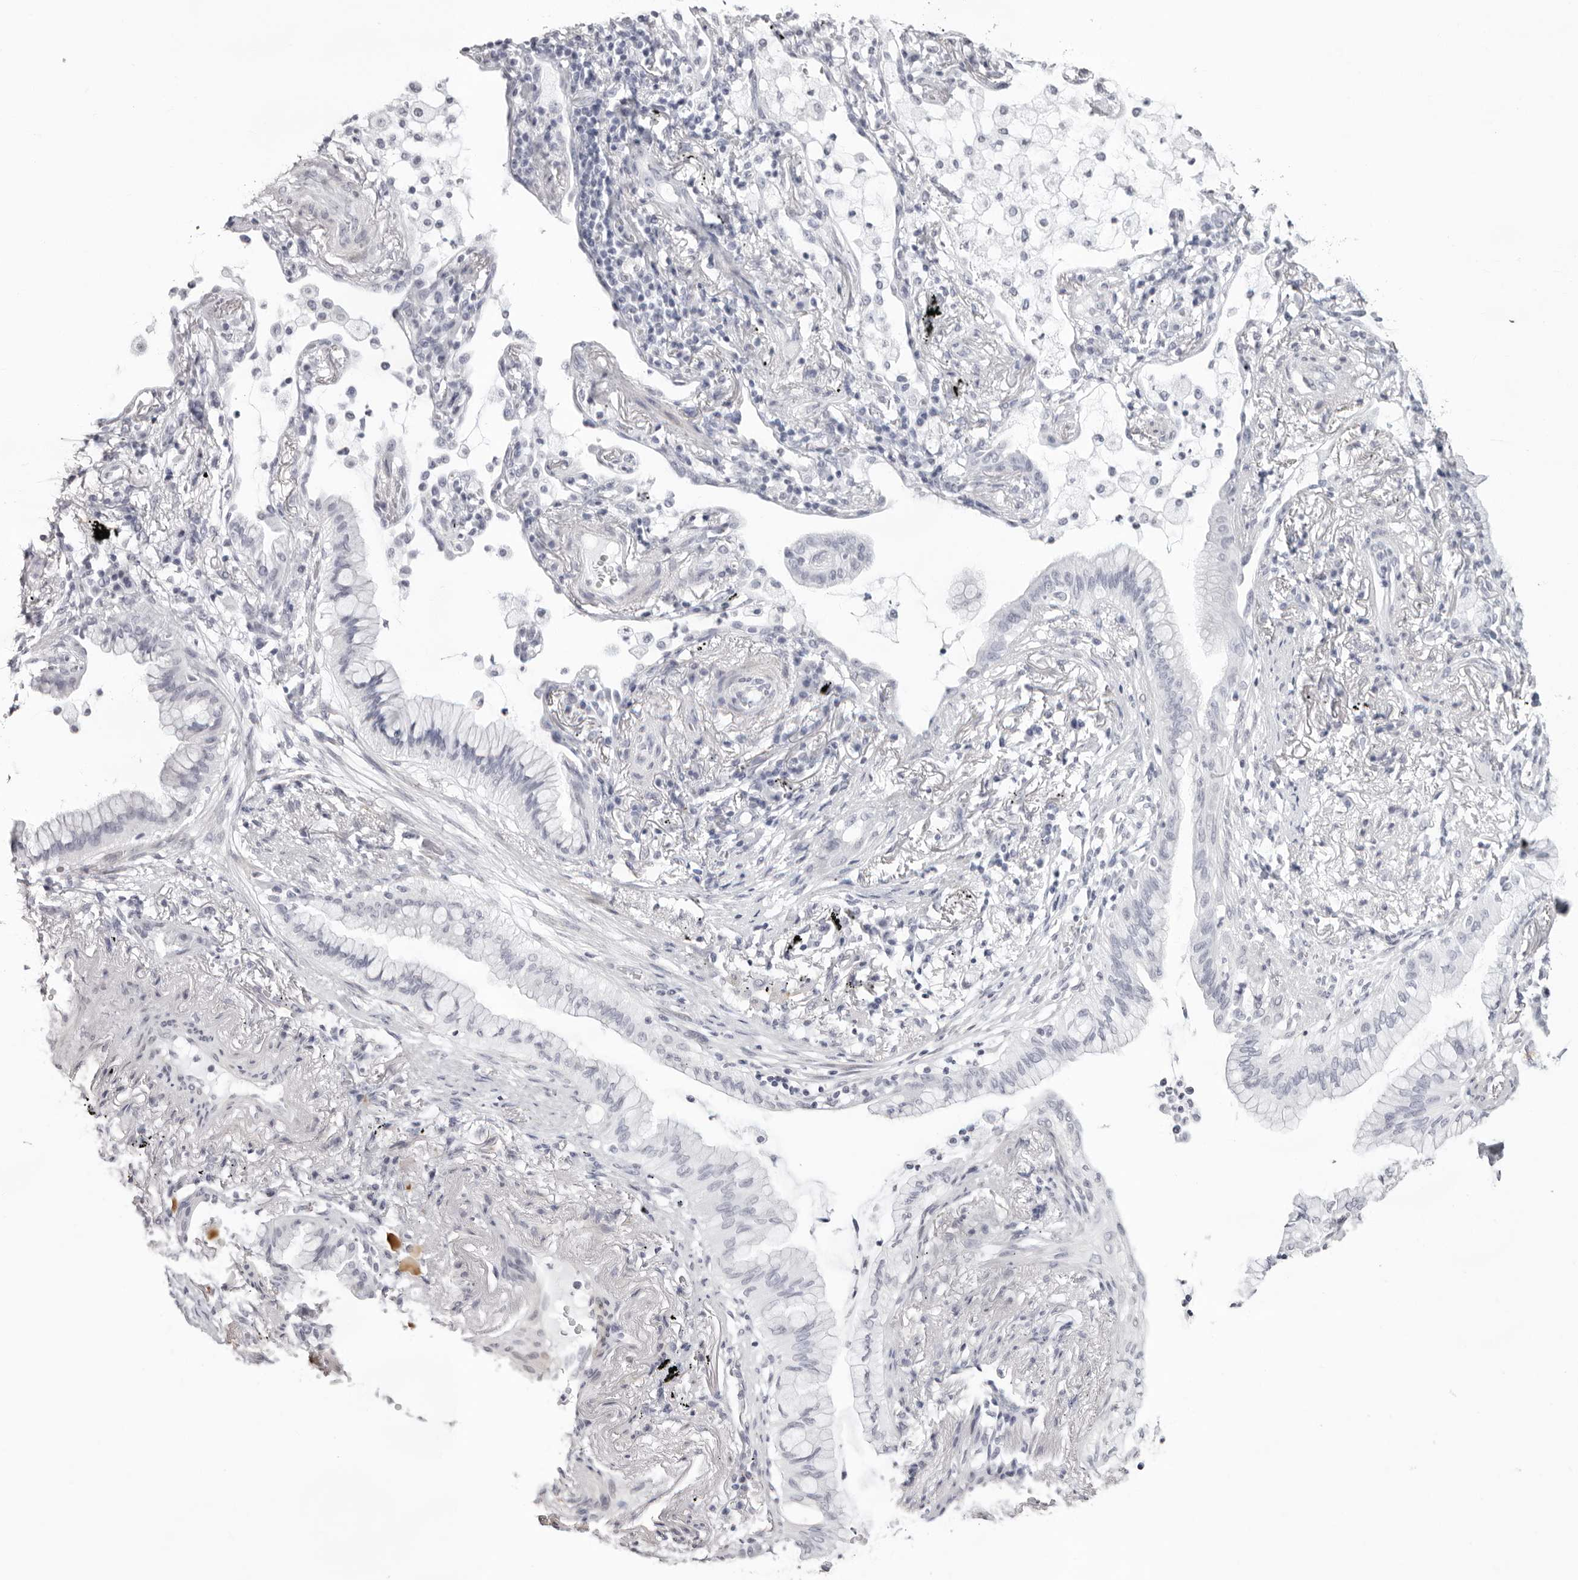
{"staining": {"intensity": "negative", "quantity": "none", "location": "none"}, "tissue": "lung cancer", "cell_type": "Tumor cells", "image_type": "cancer", "snomed": [{"axis": "morphology", "description": "Adenocarcinoma, NOS"}, {"axis": "topography", "description": "Lung"}], "caption": "Immunohistochemistry (IHC) of human lung cancer (adenocarcinoma) exhibits no positivity in tumor cells.", "gene": "INSL3", "patient": {"sex": "female", "age": 70}}